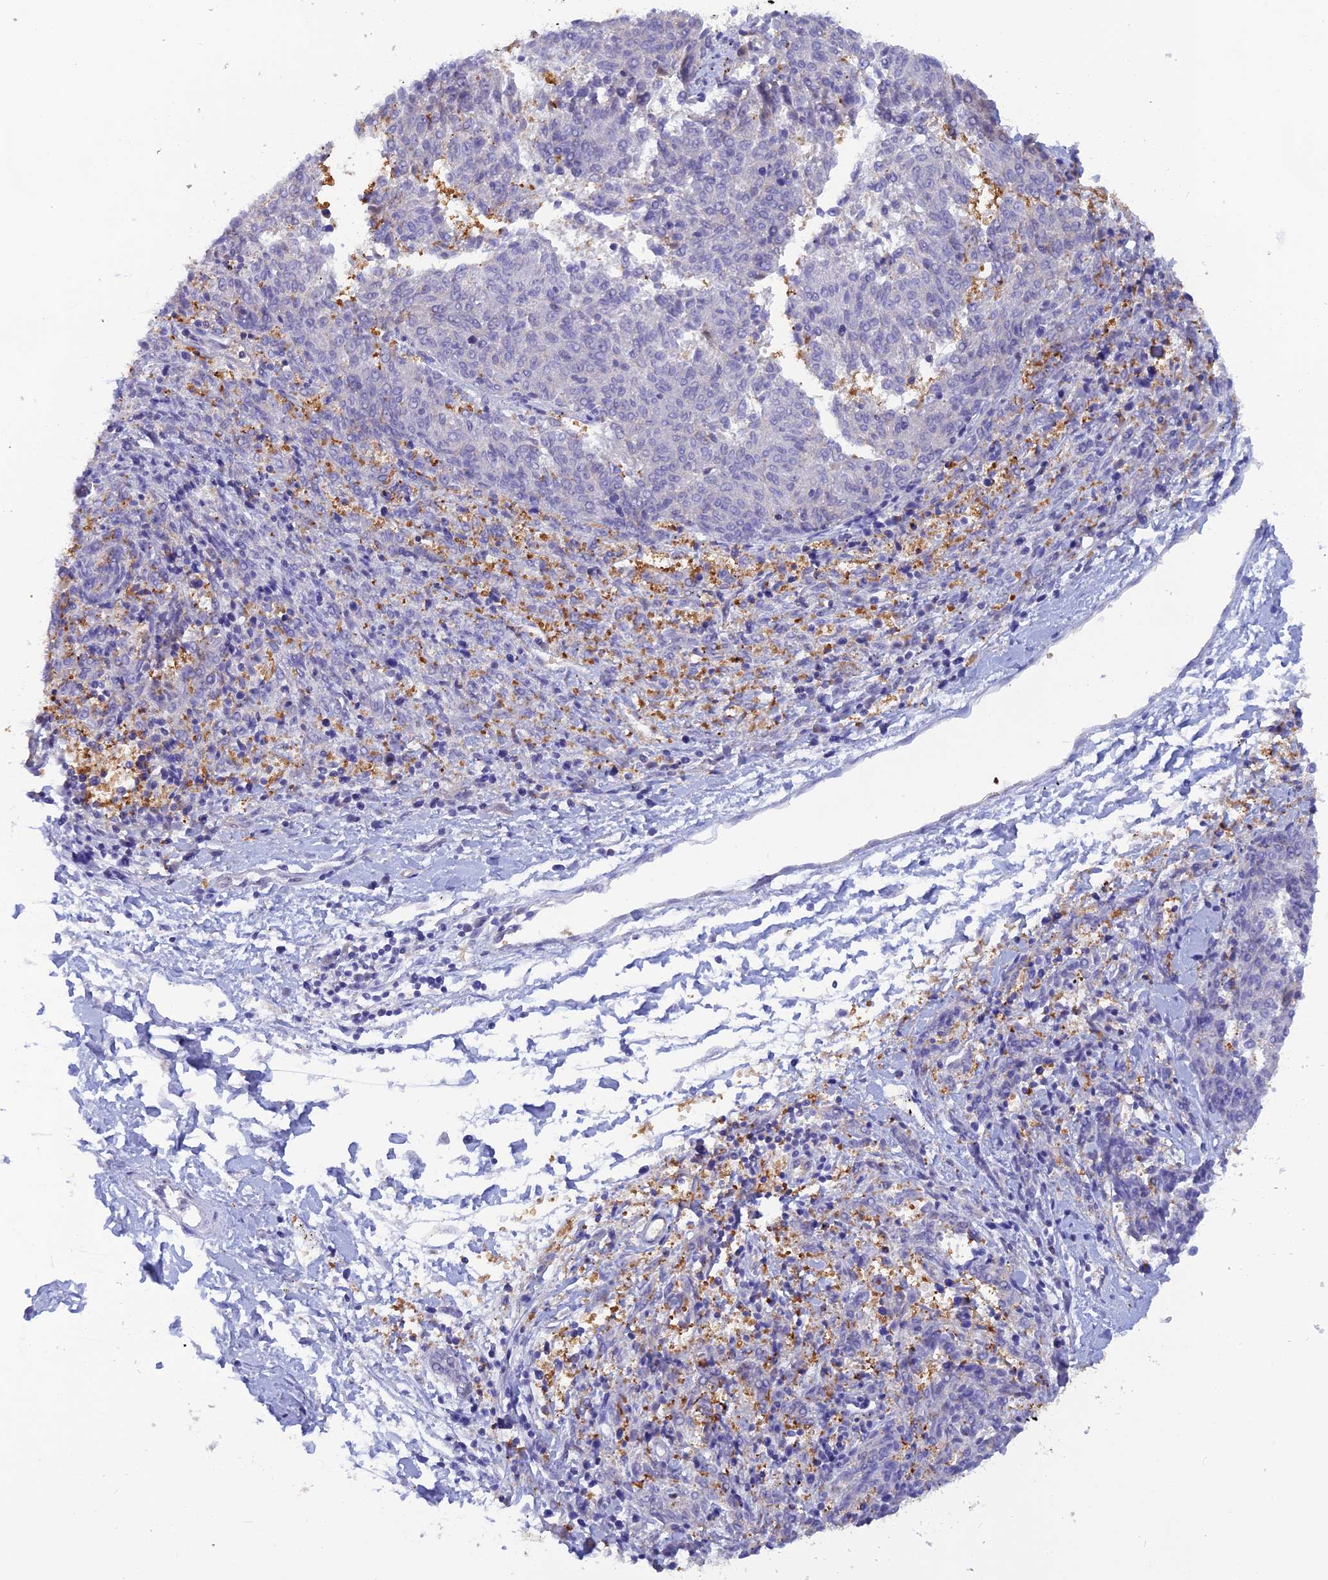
{"staining": {"intensity": "moderate", "quantity": "25%-75%", "location": "cytoplasmic/membranous"}, "tissue": "melanoma", "cell_type": "Tumor cells", "image_type": "cancer", "snomed": [{"axis": "morphology", "description": "Malignant melanoma, NOS"}, {"axis": "topography", "description": "Skin"}], "caption": "Human malignant melanoma stained for a protein (brown) reveals moderate cytoplasmic/membranous positive staining in about 25%-75% of tumor cells.", "gene": "HINT1", "patient": {"sex": "female", "age": 72}}